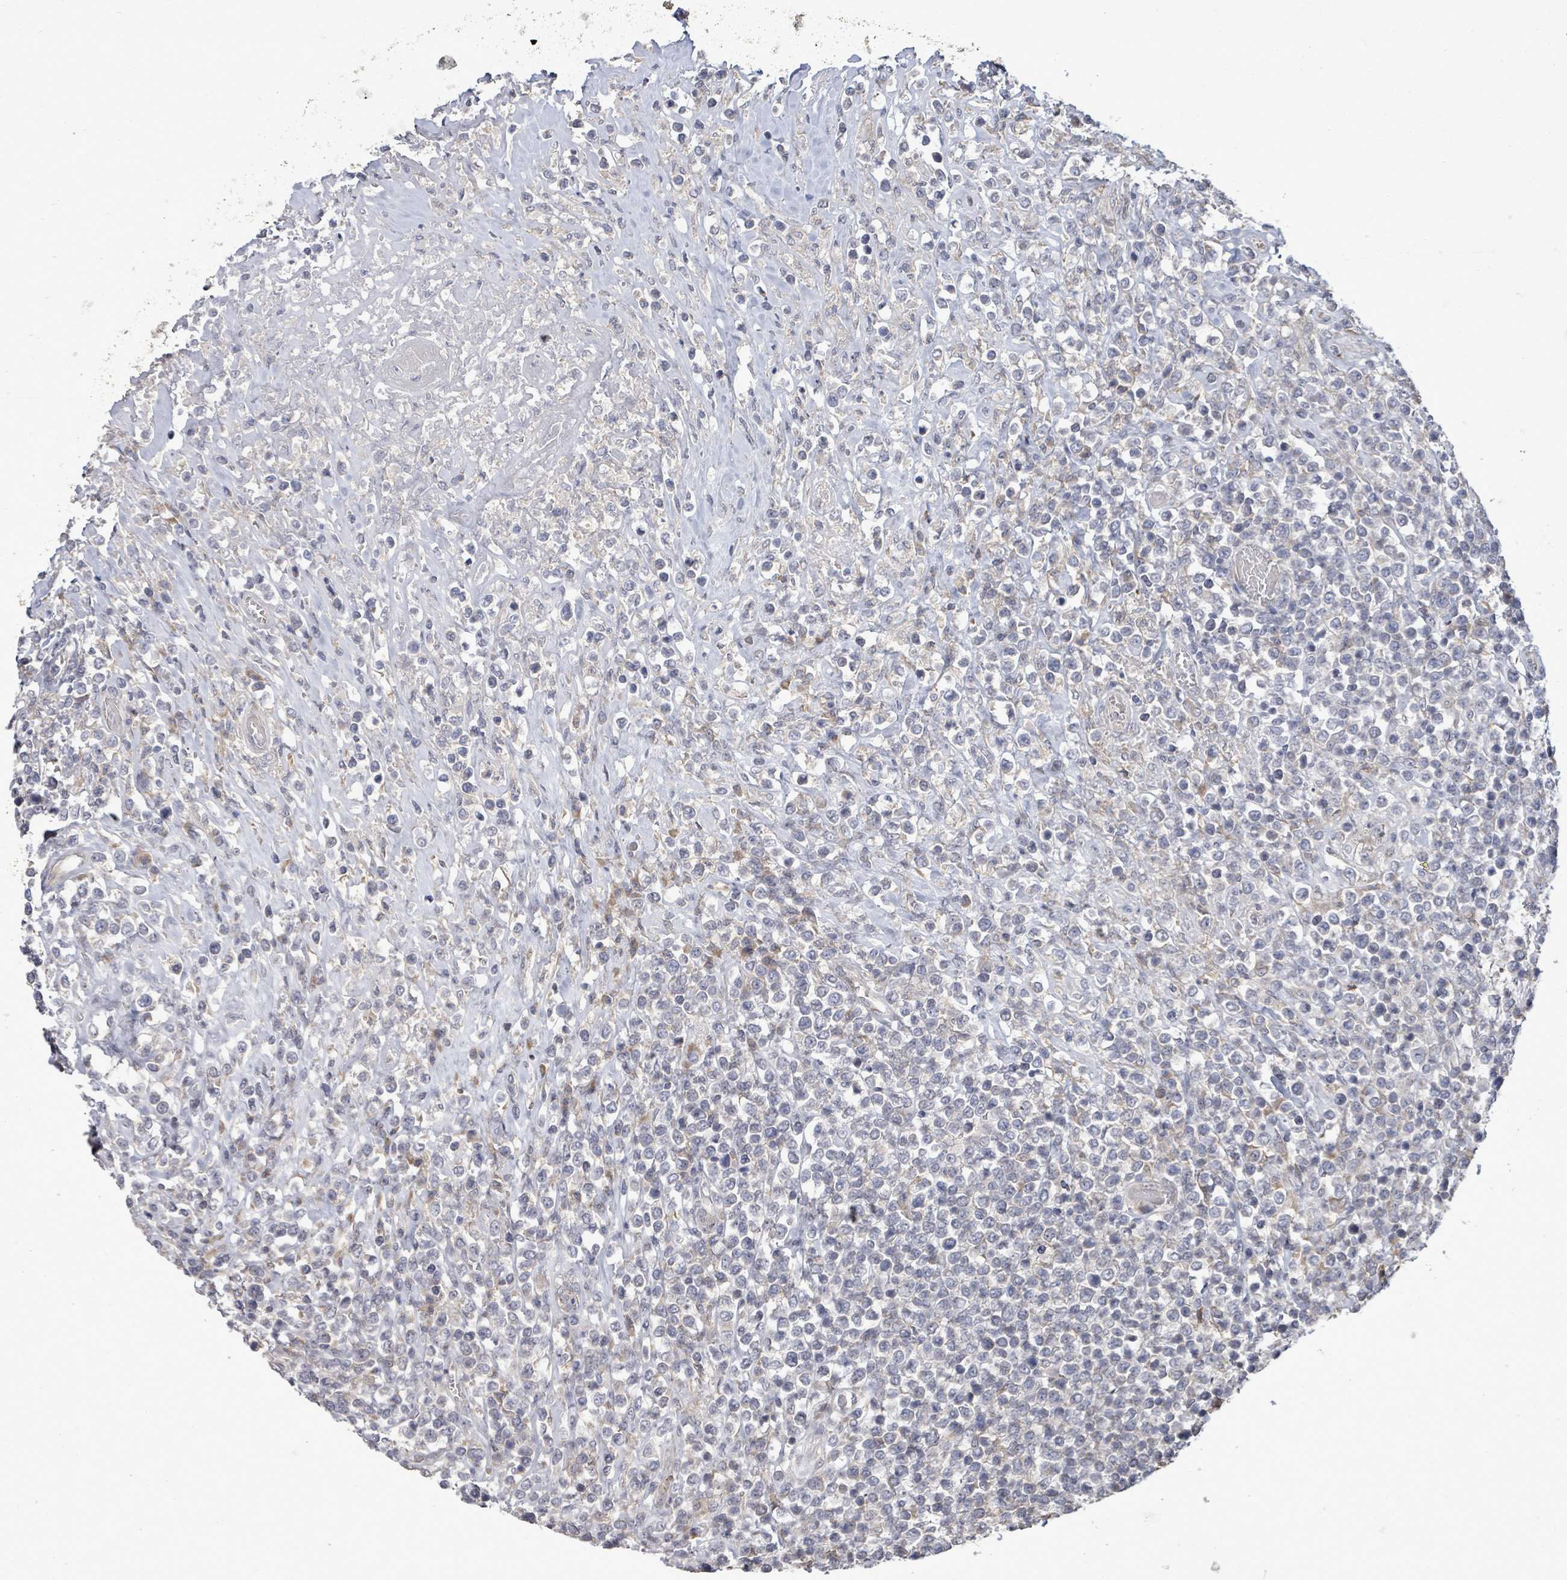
{"staining": {"intensity": "negative", "quantity": "none", "location": "none"}, "tissue": "lymphoma", "cell_type": "Tumor cells", "image_type": "cancer", "snomed": [{"axis": "morphology", "description": "Malignant lymphoma, non-Hodgkin's type, High grade"}, {"axis": "topography", "description": "Soft tissue"}], "caption": "Tumor cells are negative for brown protein staining in lymphoma.", "gene": "POMGNT2", "patient": {"sex": "female", "age": 56}}